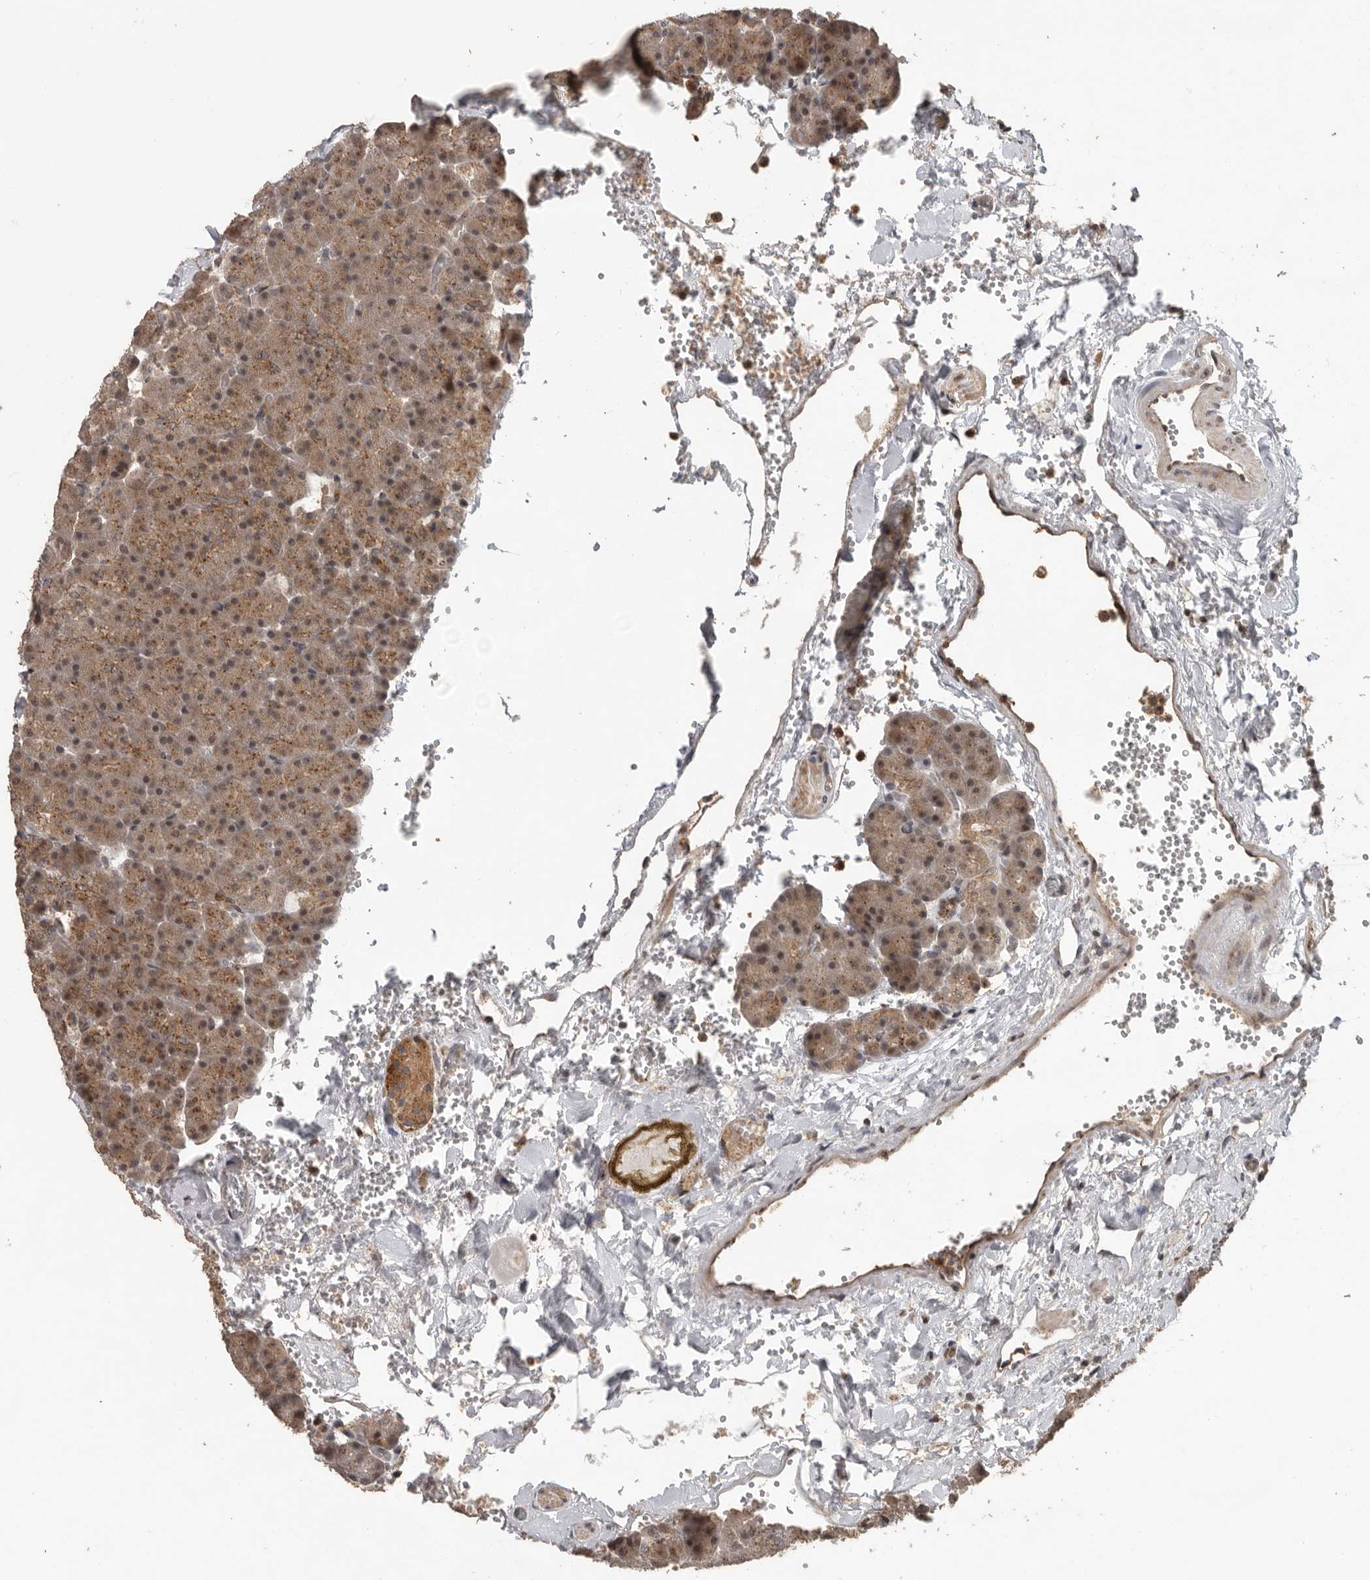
{"staining": {"intensity": "moderate", "quantity": "25%-75%", "location": "cytoplasmic/membranous,nuclear"}, "tissue": "pancreas", "cell_type": "Exocrine glandular cells", "image_type": "normal", "snomed": [{"axis": "morphology", "description": "Normal tissue, NOS"}, {"axis": "morphology", "description": "Carcinoid, malignant, NOS"}, {"axis": "topography", "description": "Pancreas"}], "caption": "Exocrine glandular cells demonstrate medium levels of moderate cytoplasmic/membranous,nuclear expression in approximately 25%-75% of cells in normal pancreas.", "gene": "CEP350", "patient": {"sex": "female", "age": 35}}